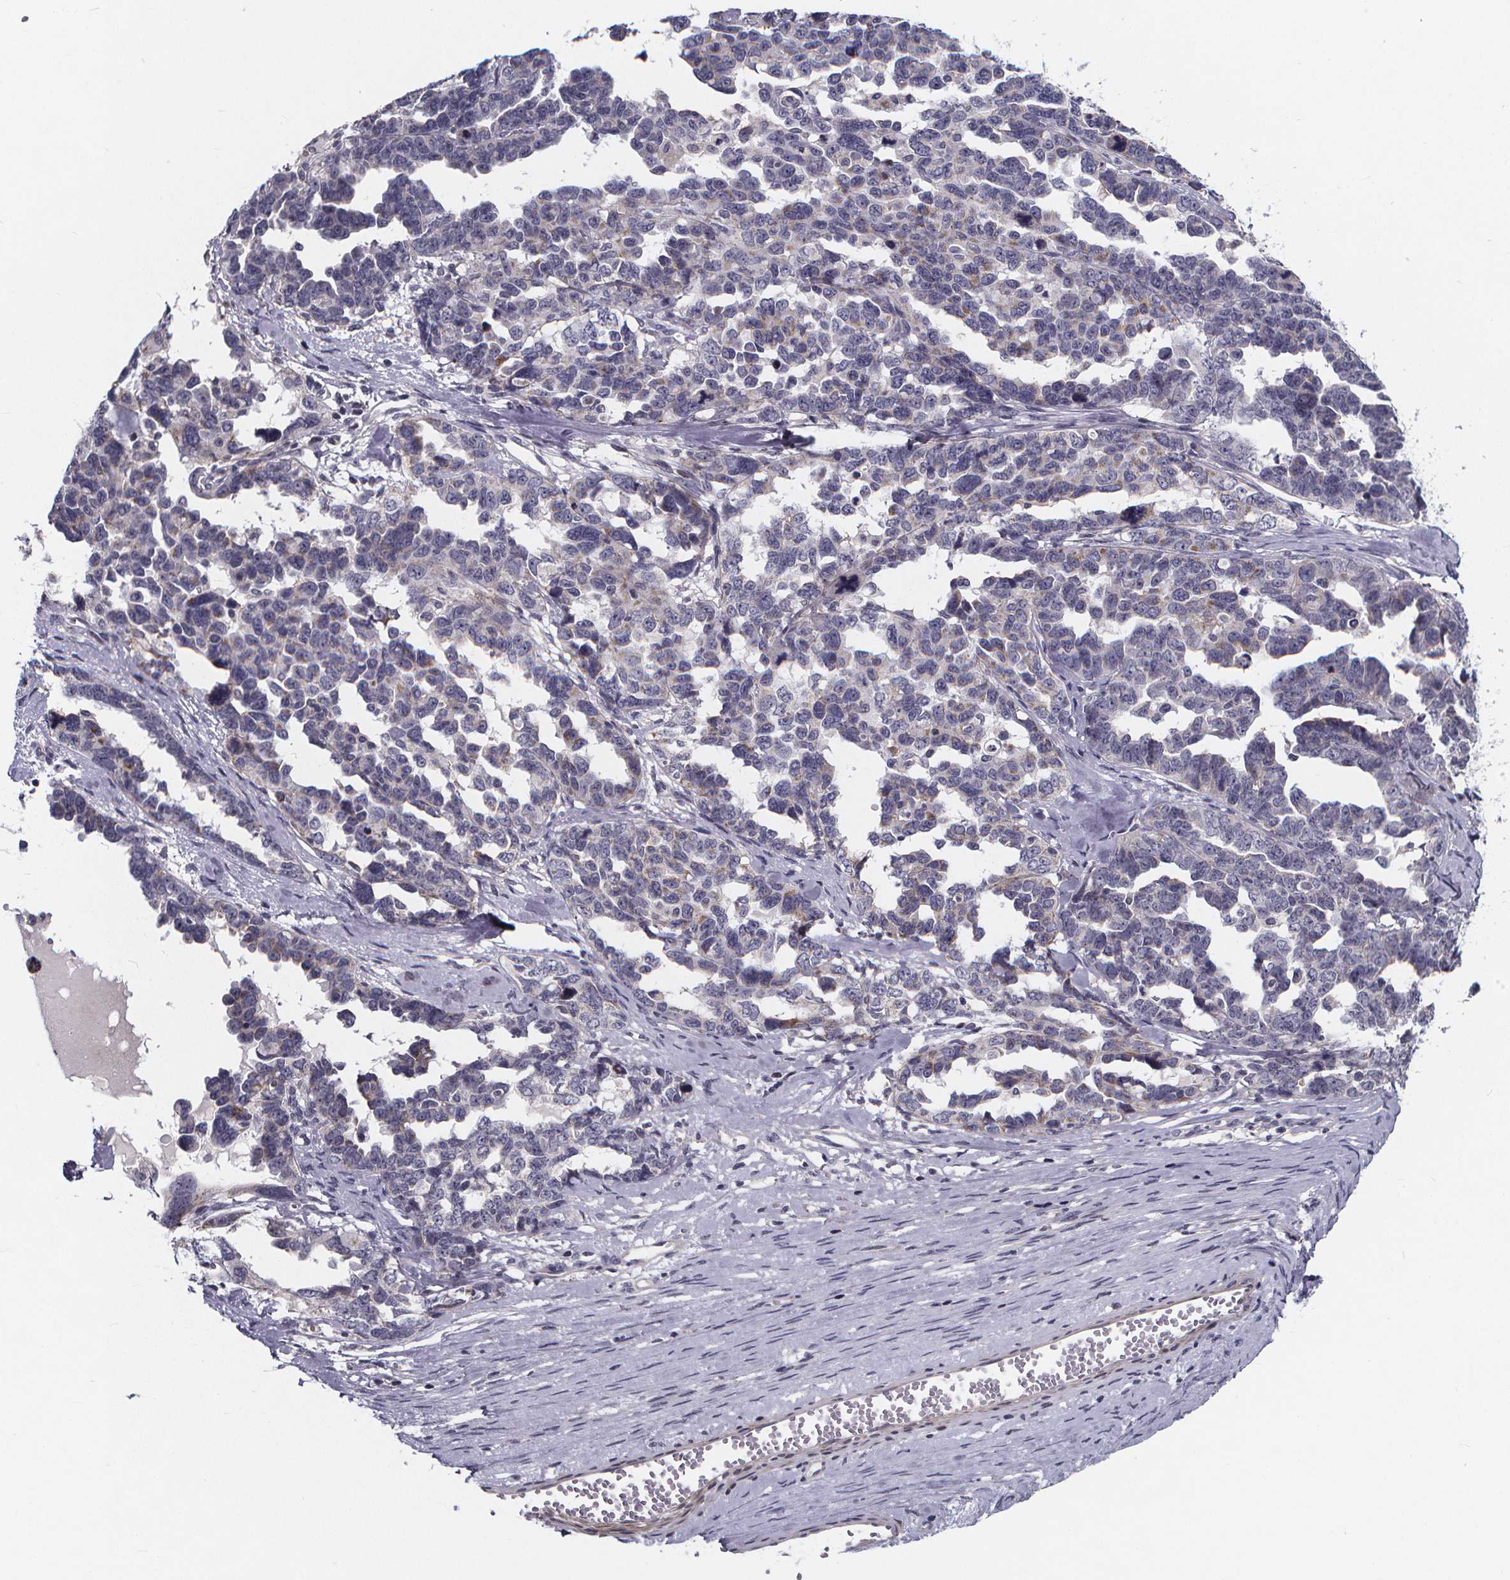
{"staining": {"intensity": "negative", "quantity": "none", "location": "none"}, "tissue": "ovarian cancer", "cell_type": "Tumor cells", "image_type": "cancer", "snomed": [{"axis": "morphology", "description": "Cystadenocarcinoma, serous, NOS"}, {"axis": "topography", "description": "Ovary"}], "caption": "A micrograph of ovarian serous cystadenocarcinoma stained for a protein exhibits no brown staining in tumor cells. (DAB (3,3'-diaminobenzidine) immunohistochemistry (IHC) visualized using brightfield microscopy, high magnification).", "gene": "FBXW2", "patient": {"sex": "female", "age": 69}}